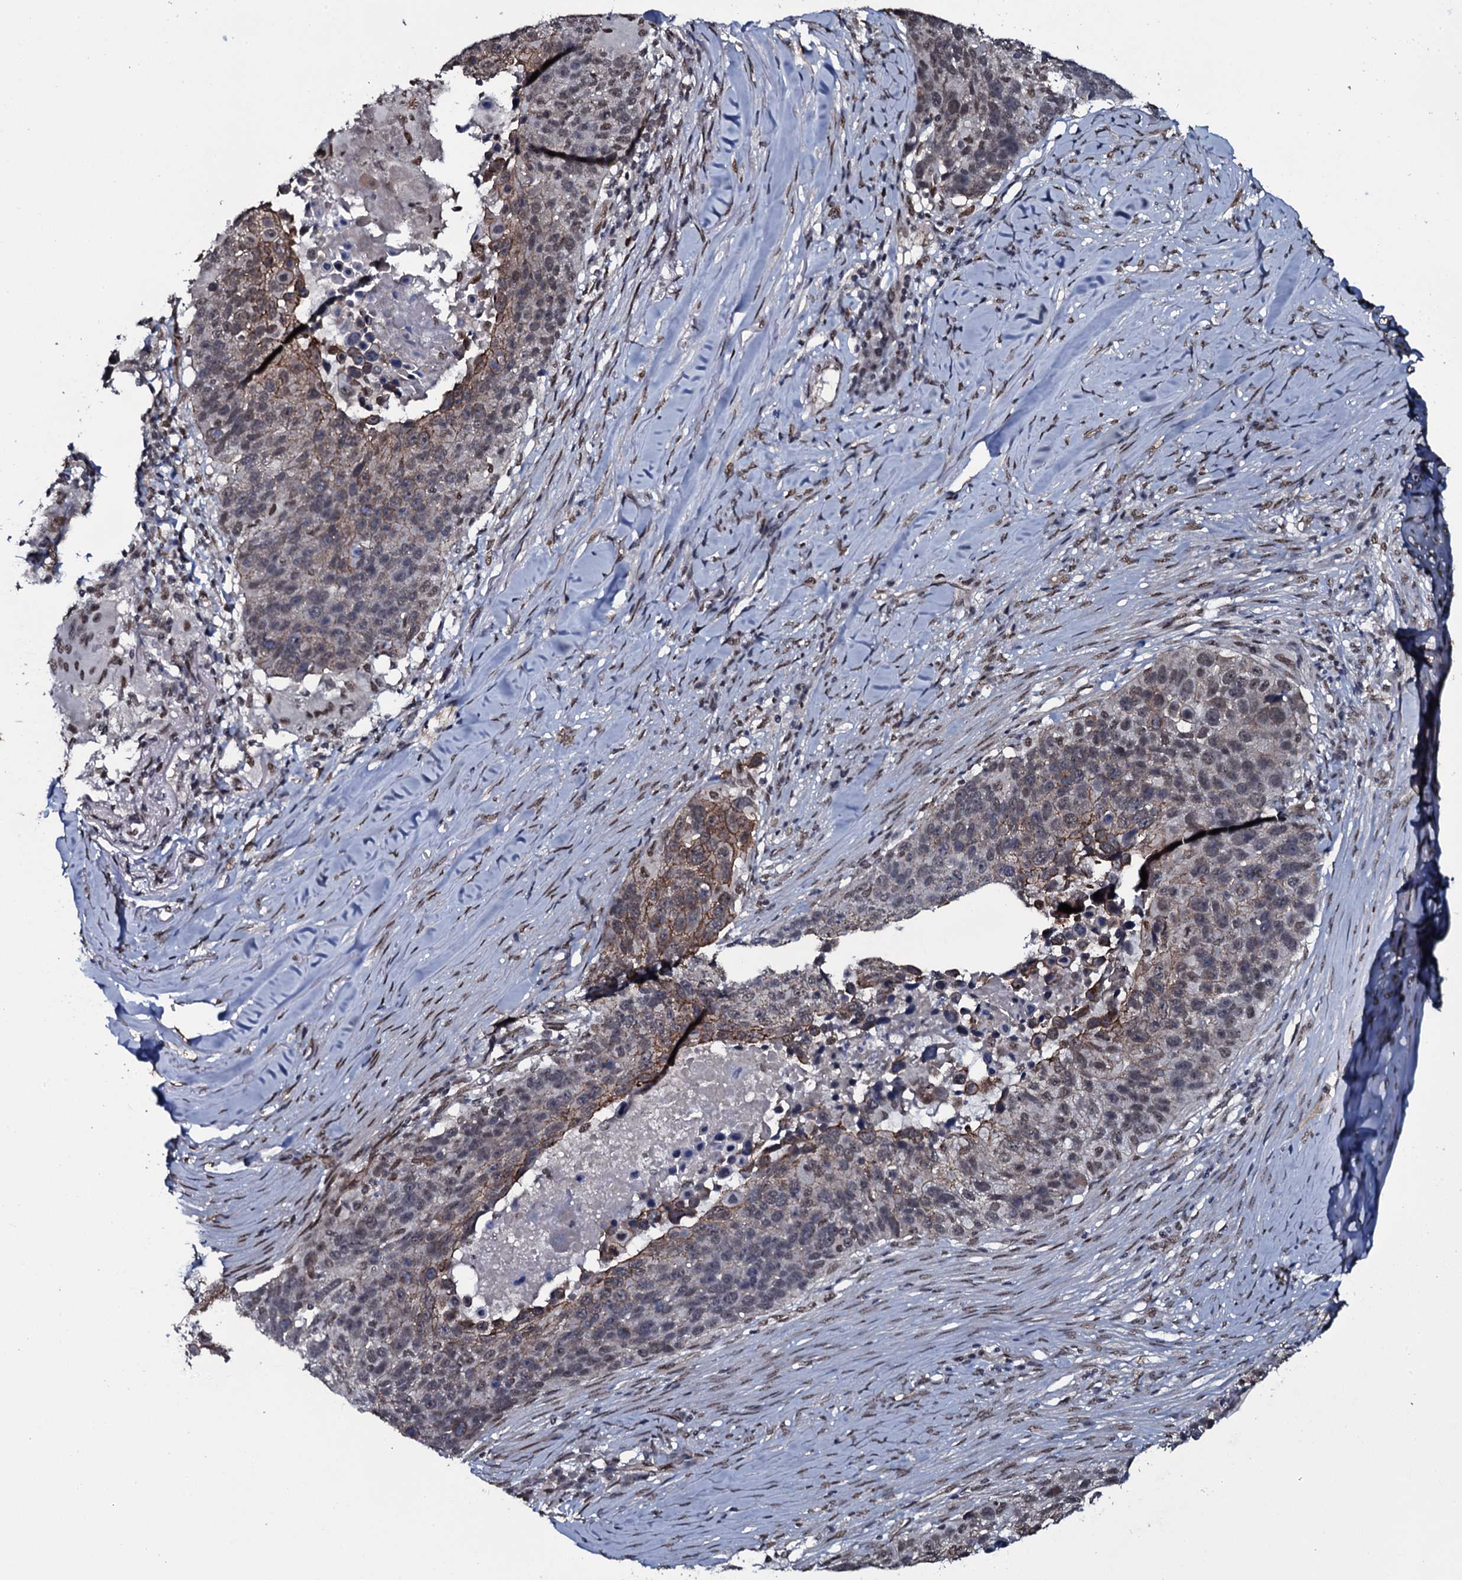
{"staining": {"intensity": "moderate", "quantity": "<25%", "location": "cytoplasmic/membranous,nuclear"}, "tissue": "lung cancer", "cell_type": "Tumor cells", "image_type": "cancer", "snomed": [{"axis": "morphology", "description": "Normal tissue, NOS"}, {"axis": "morphology", "description": "Squamous cell carcinoma, NOS"}, {"axis": "topography", "description": "Lymph node"}, {"axis": "topography", "description": "Lung"}], "caption": "Brown immunohistochemical staining in squamous cell carcinoma (lung) demonstrates moderate cytoplasmic/membranous and nuclear expression in approximately <25% of tumor cells.", "gene": "SH2D4B", "patient": {"sex": "male", "age": 66}}